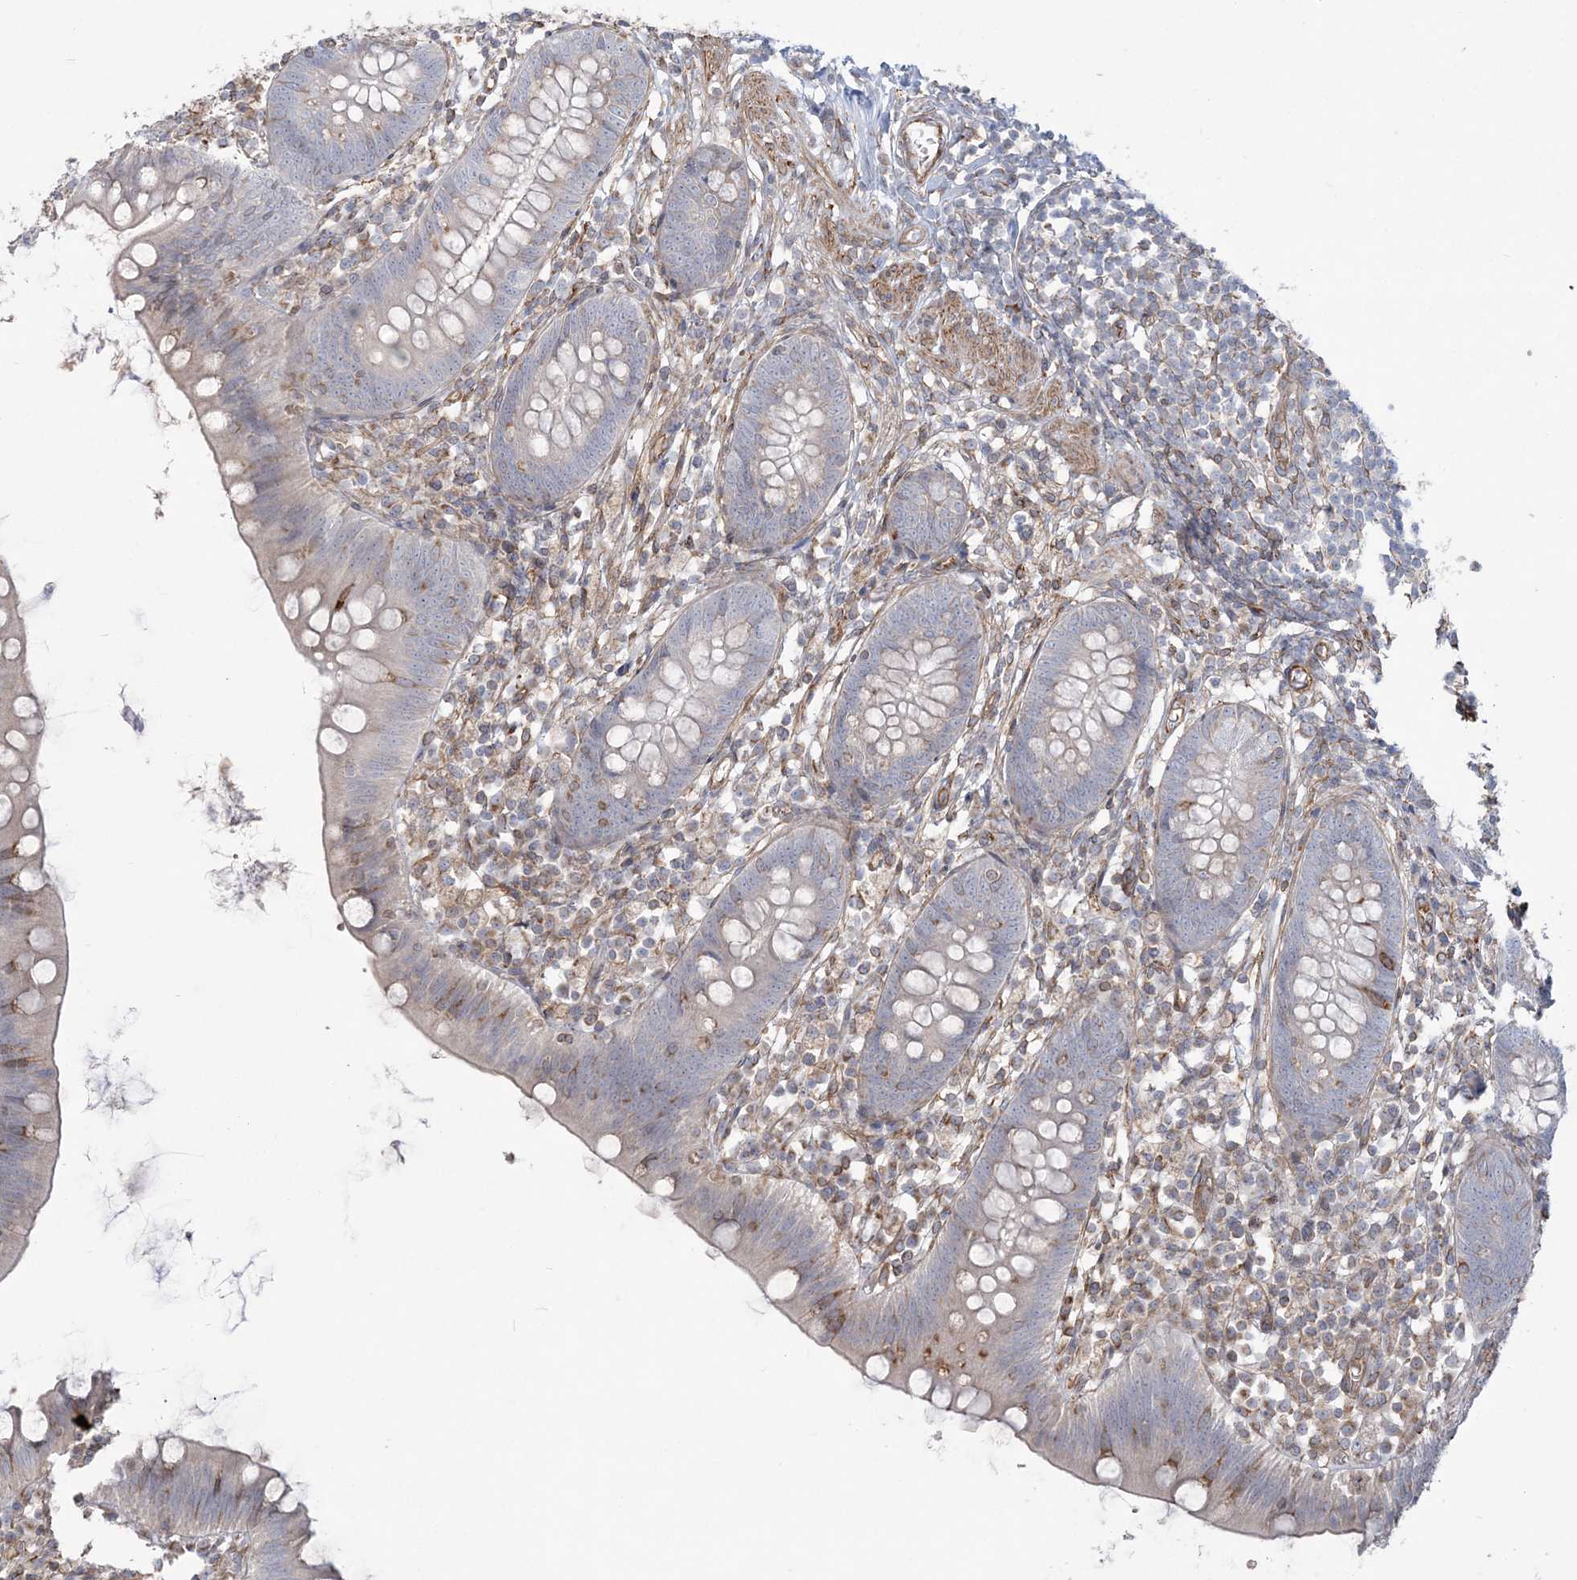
{"staining": {"intensity": "negative", "quantity": "none", "location": "none"}, "tissue": "appendix", "cell_type": "Glandular cells", "image_type": "normal", "snomed": [{"axis": "morphology", "description": "Normal tissue, NOS"}, {"axis": "topography", "description": "Appendix"}], "caption": "A photomicrograph of appendix stained for a protein demonstrates no brown staining in glandular cells.", "gene": "ZNF821", "patient": {"sex": "female", "age": 62}}